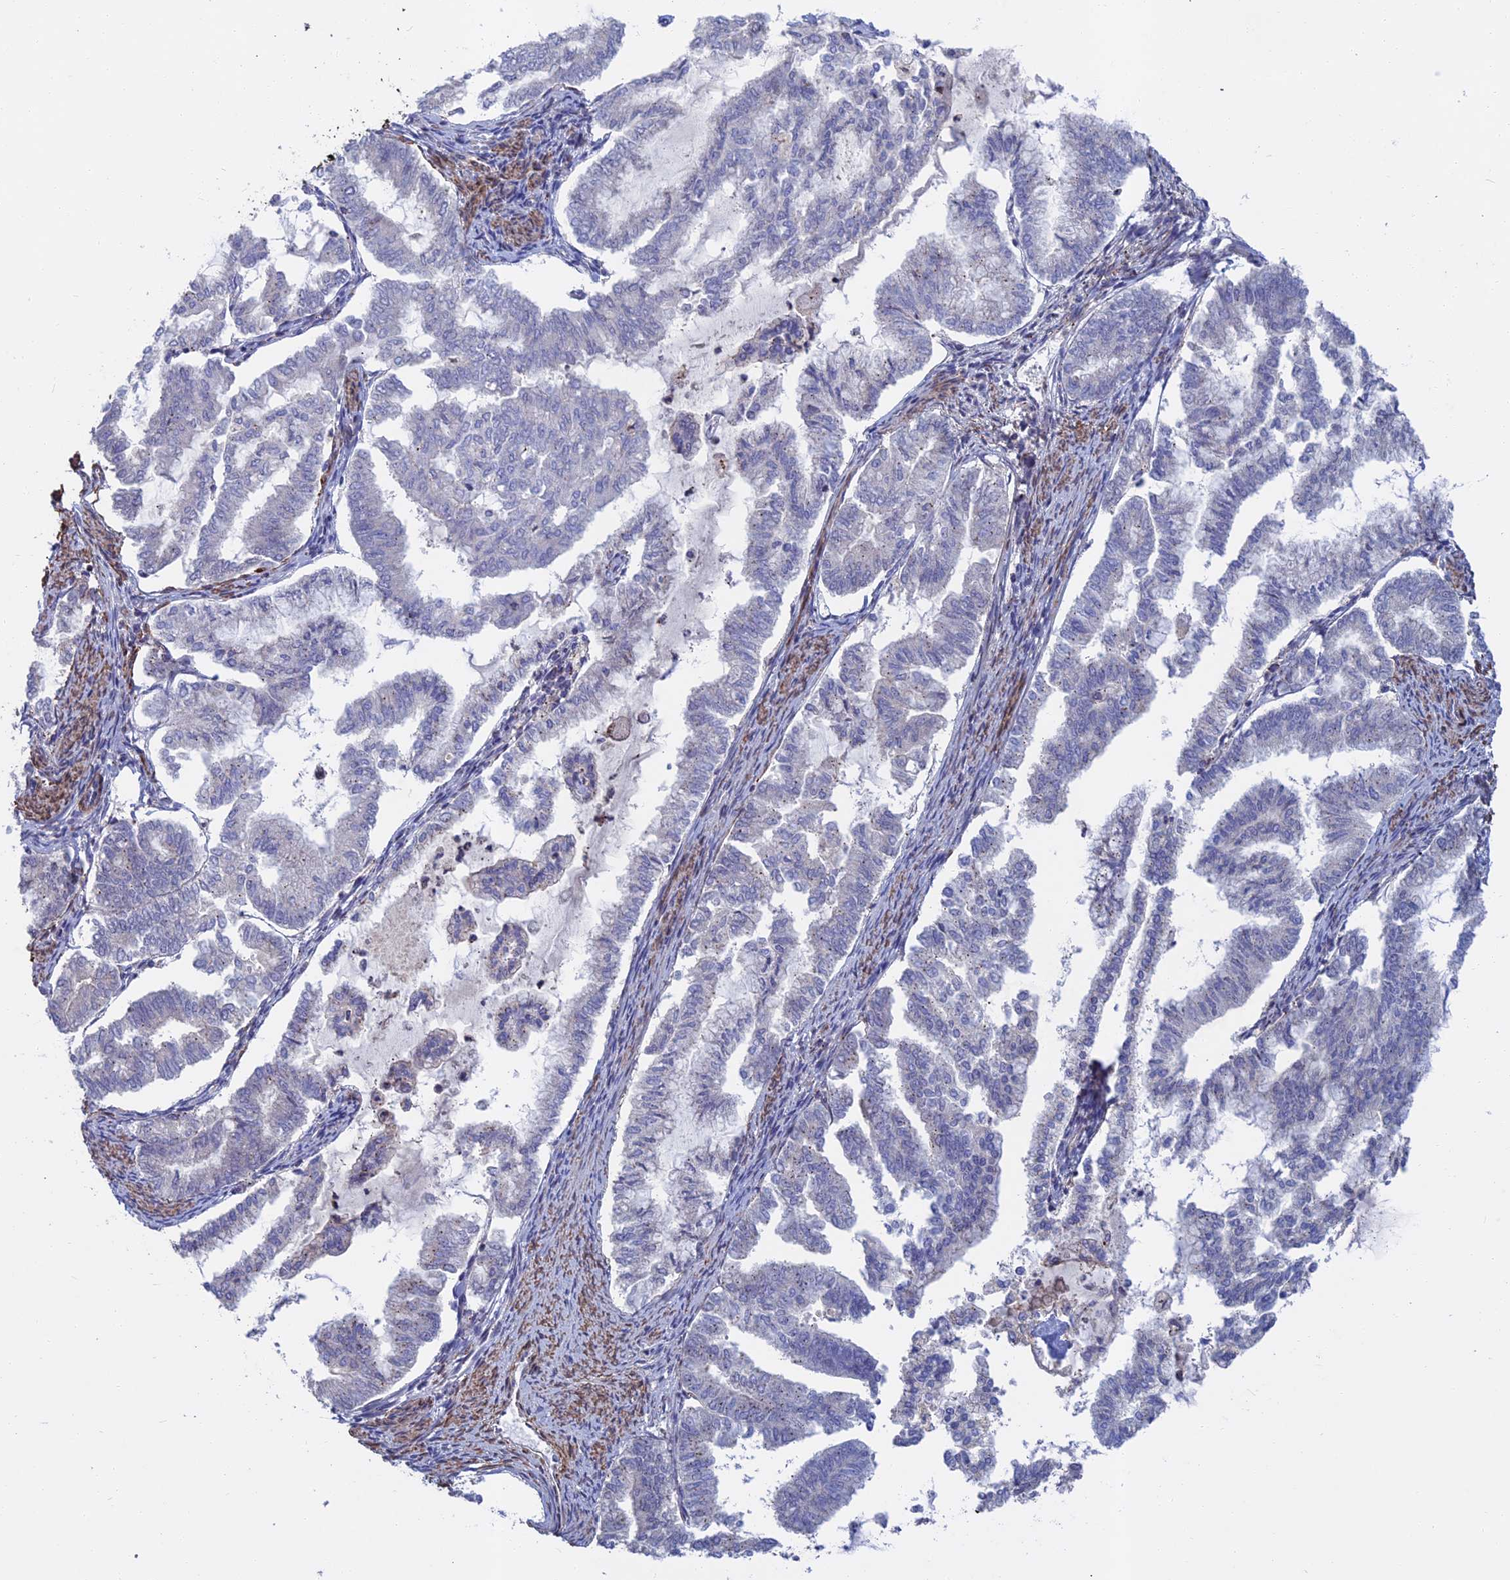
{"staining": {"intensity": "negative", "quantity": "none", "location": "none"}, "tissue": "endometrial cancer", "cell_type": "Tumor cells", "image_type": "cancer", "snomed": [{"axis": "morphology", "description": "Adenocarcinoma, NOS"}, {"axis": "topography", "description": "Endometrium"}], "caption": "Tumor cells show no significant protein positivity in adenocarcinoma (endometrial). (Stains: DAB (3,3'-diaminobenzidine) immunohistochemistry (IHC) with hematoxylin counter stain, Microscopy: brightfield microscopy at high magnification).", "gene": "LYPD5", "patient": {"sex": "female", "age": 79}}